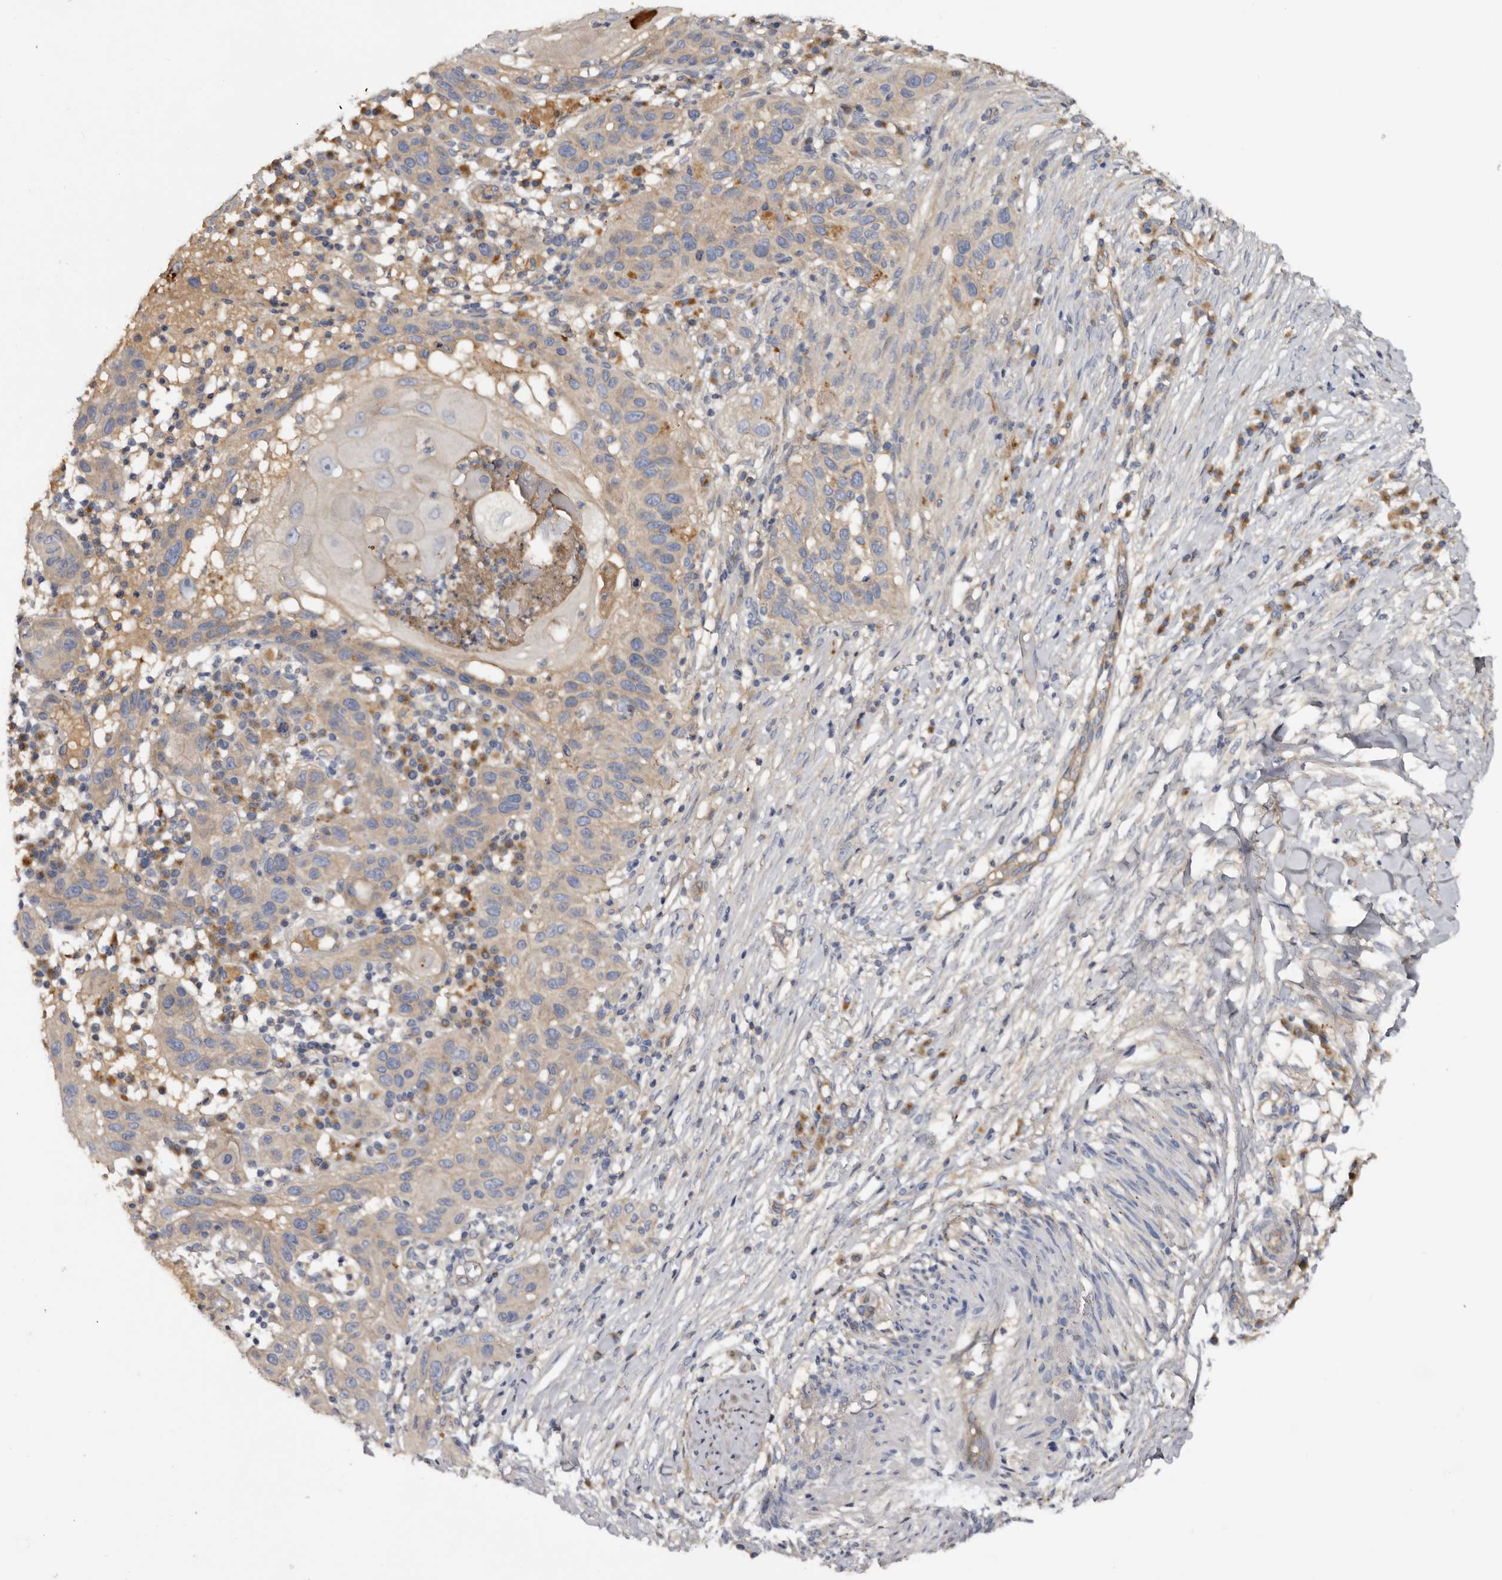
{"staining": {"intensity": "negative", "quantity": "none", "location": "none"}, "tissue": "skin cancer", "cell_type": "Tumor cells", "image_type": "cancer", "snomed": [{"axis": "morphology", "description": "Normal tissue, NOS"}, {"axis": "morphology", "description": "Squamous cell carcinoma, NOS"}, {"axis": "topography", "description": "Skin"}], "caption": "Immunohistochemical staining of squamous cell carcinoma (skin) exhibits no significant expression in tumor cells.", "gene": "INKA2", "patient": {"sex": "female", "age": 96}}